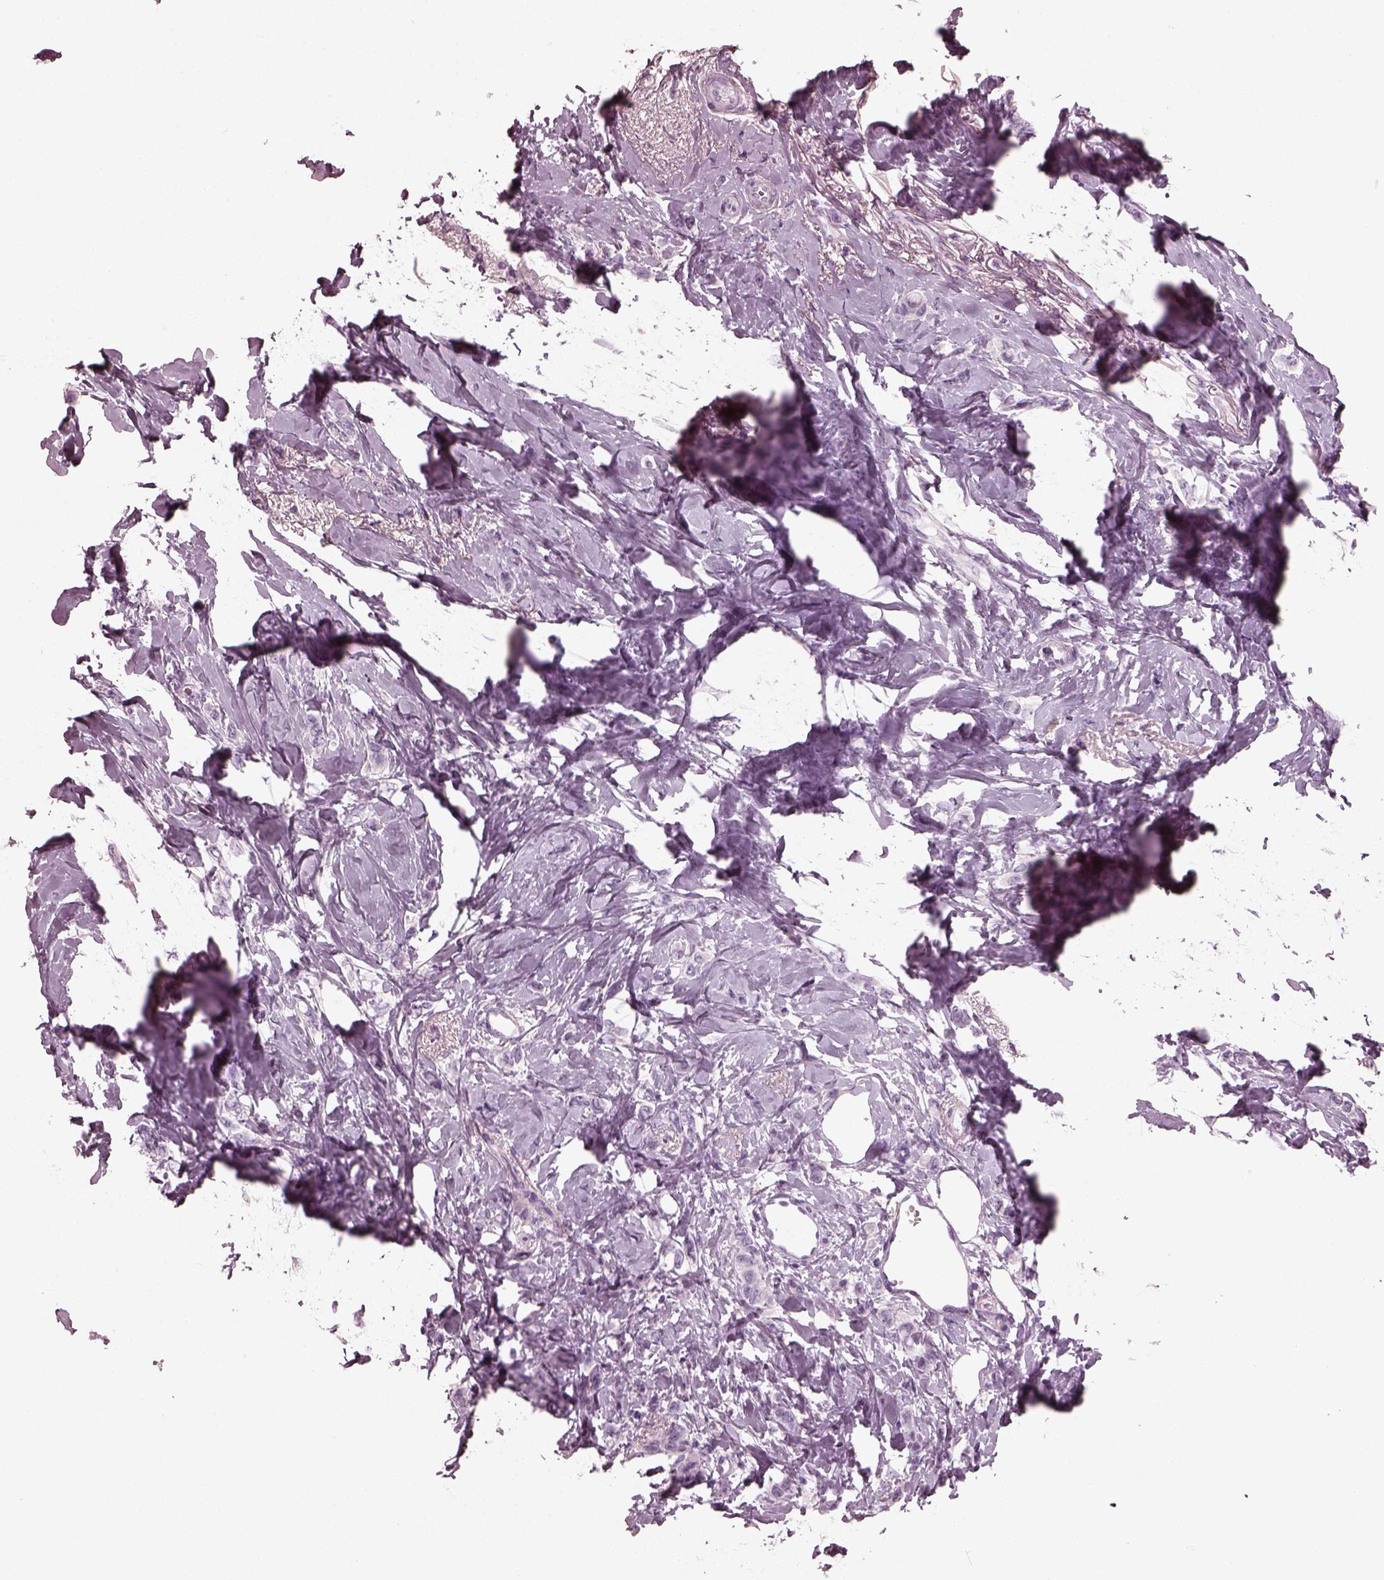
{"staining": {"intensity": "negative", "quantity": "none", "location": "none"}, "tissue": "breast cancer", "cell_type": "Tumor cells", "image_type": "cancer", "snomed": [{"axis": "morphology", "description": "Lobular carcinoma"}, {"axis": "topography", "description": "Breast"}], "caption": "An immunohistochemistry (IHC) micrograph of breast lobular carcinoma is shown. There is no staining in tumor cells of breast lobular carcinoma.", "gene": "RCVRN", "patient": {"sex": "female", "age": 66}}